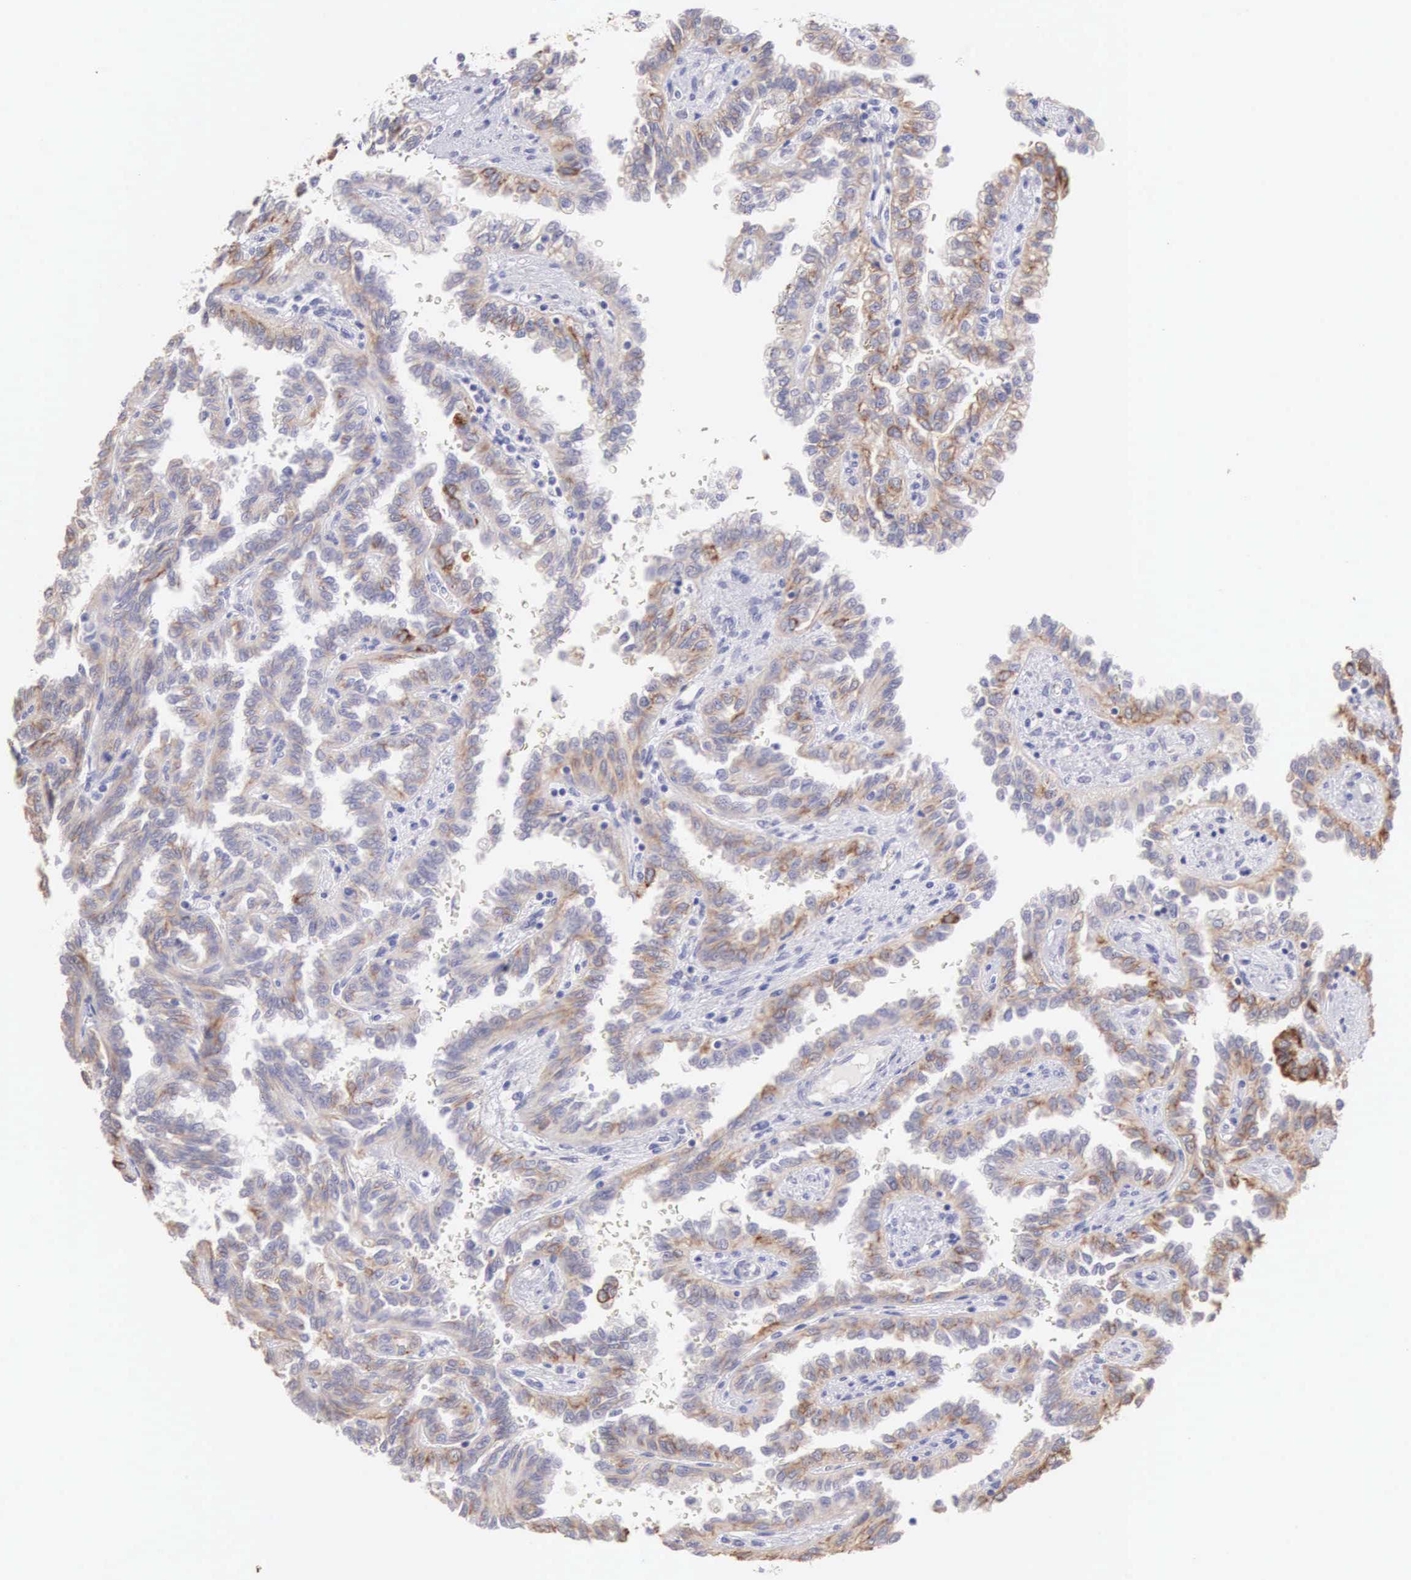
{"staining": {"intensity": "moderate", "quantity": "25%-75%", "location": "cytoplasmic/membranous"}, "tissue": "renal cancer", "cell_type": "Tumor cells", "image_type": "cancer", "snomed": [{"axis": "morphology", "description": "Inflammation, NOS"}, {"axis": "morphology", "description": "Adenocarcinoma, NOS"}, {"axis": "topography", "description": "Kidney"}], "caption": "Adenocarcinoma (renal) was stained to show a protein in brown. There is medium levels of moderate cytoplasmic/membranous expression in about 25%-75% of tumor cells. (DAB (3,3'-diaminobenzidine) IHC, brown staining for protein, blue staining for nuclei).", "gene": "PIR", "patient": {"sex": "male", "age": 68}}